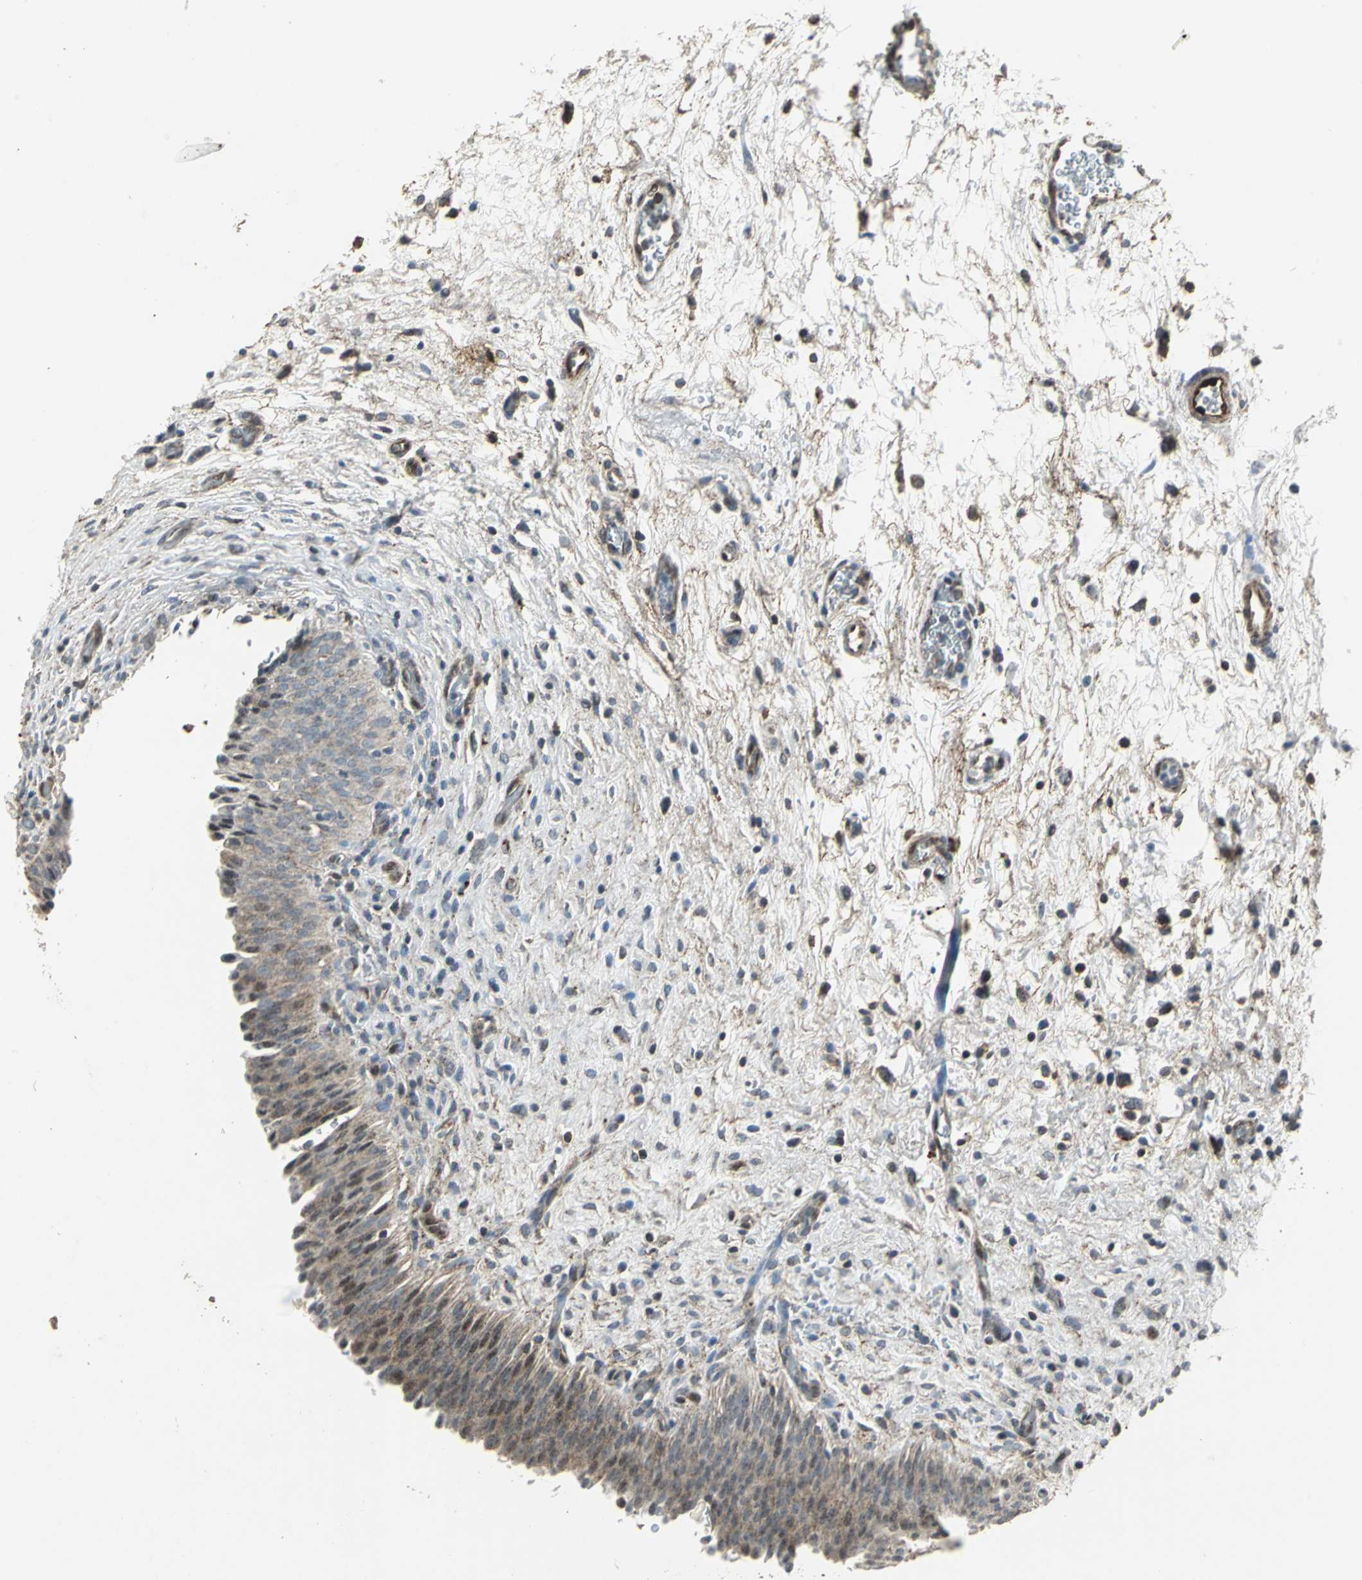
{"staining": {"intensity": "weak", "quantity": "25%-75%", "location": "cytoplasmic/membranous"}, "tissue": "urinary bladder", "cell_type": "Urothelial cells", "image_type": "normal", "snomed": [{"axis": "morphology", "description": "Normal tissue, NOS"}, {"axis": "topography", "description": "Urinary bladder"}], "caption": "This photomicrograph demonstrates normal urinary bladder stained with IHC to label a protein in brown. The cytoplasmic/membranous of urothelial cells show weak positivity for the protein. Nuclei are counter-stained blue.", "gene": "DNAJB4", "patient": {"sex": "male", "age": 51}}